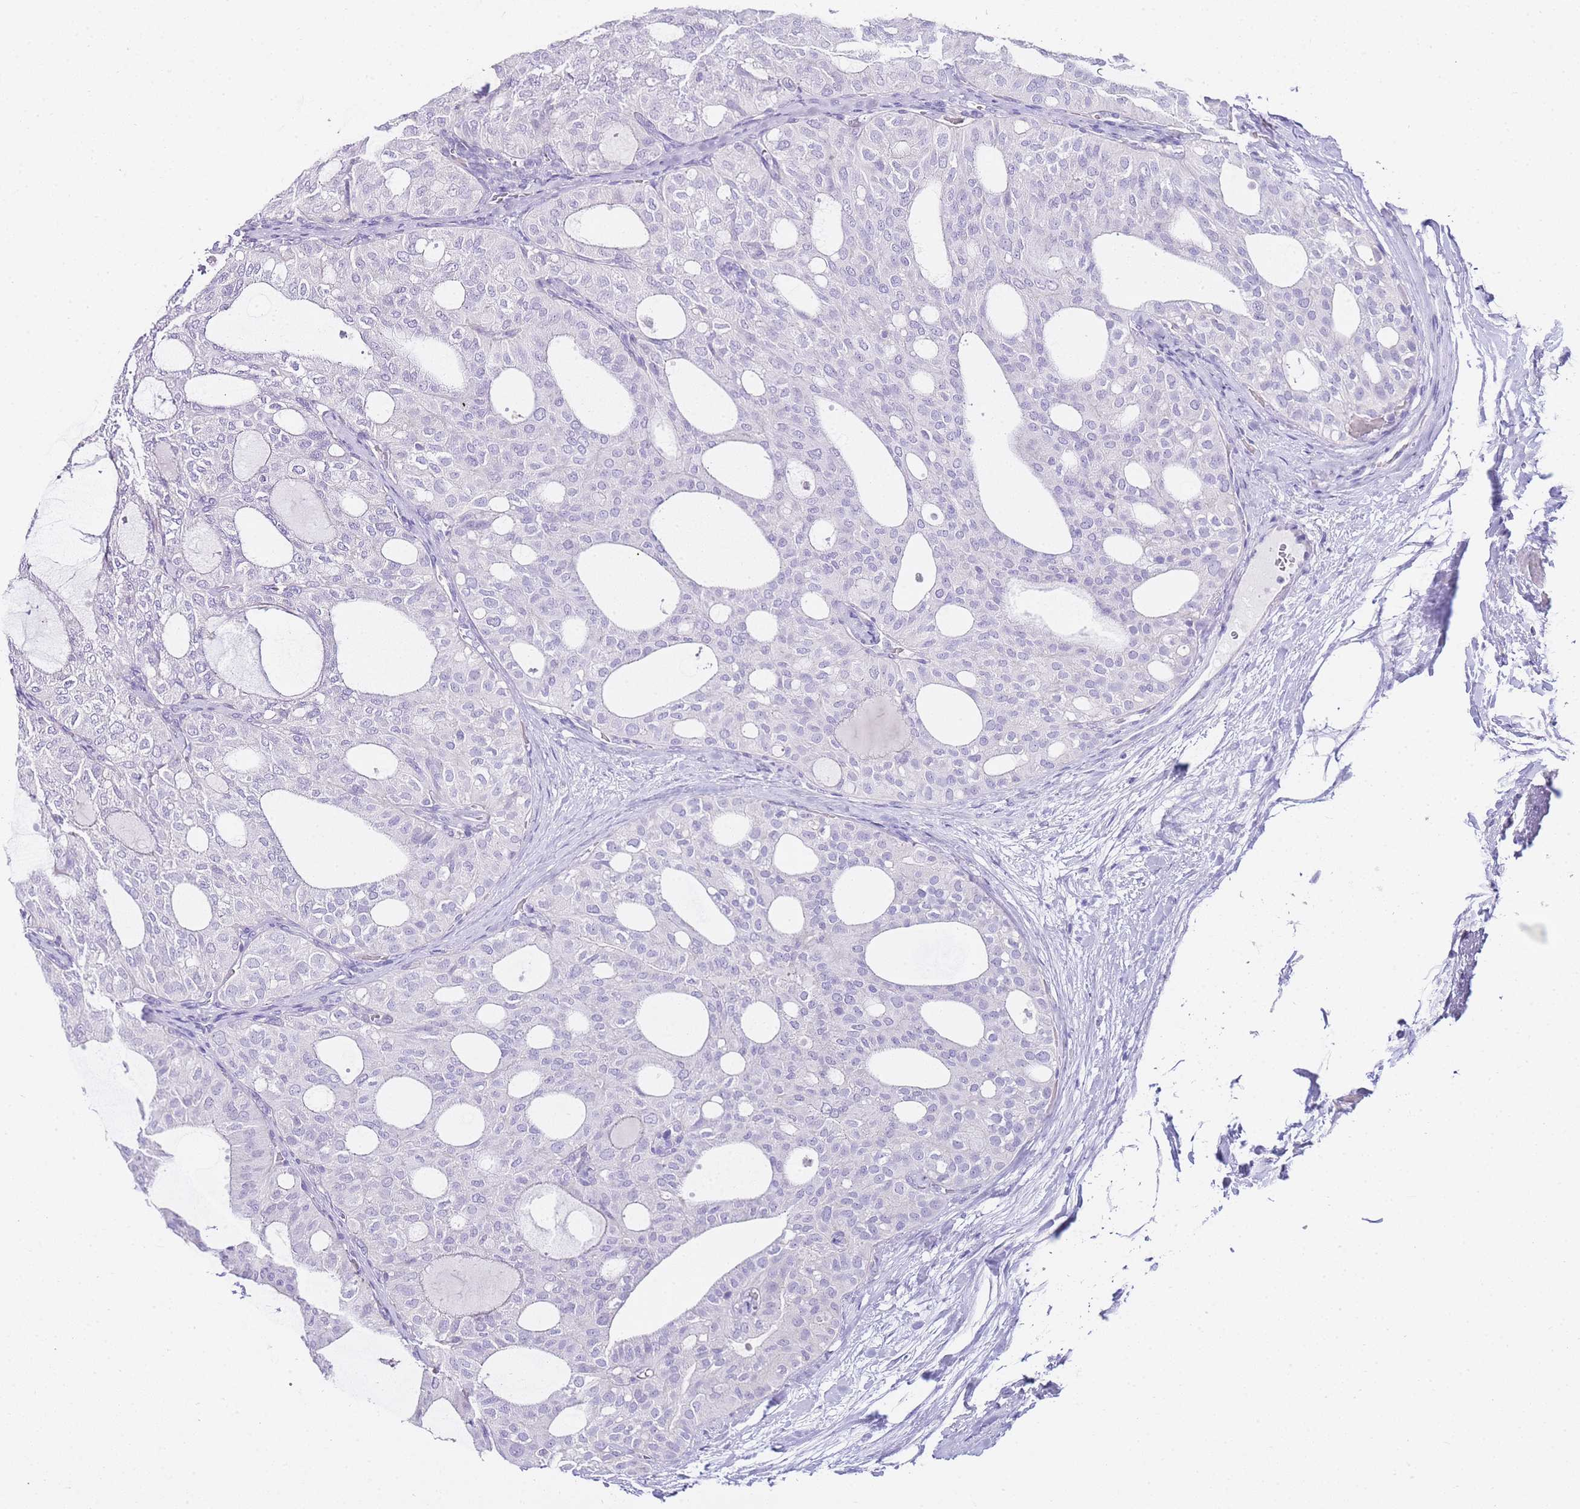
{"staining": {"intensity": "negative", "quantity": "none", "location": "none"}, "tissue": "thyroid cancer", "cell_type": "Tumor cells", "image_type": "cancer", "snomed": [{"axis": "morphology", "description": "Follicular adenoma carcinoma, NOS"}, {"axis": "topography", "description": "Thyroid gland"}], "caption": "The photomicrograph exhibits no significant expression in tumor cells of follicular adenoma carcinoma (thyroid). Nuclei are stained in blue.", "gene": "DPP4", "patient": {"sex": "male", "age": 75}}